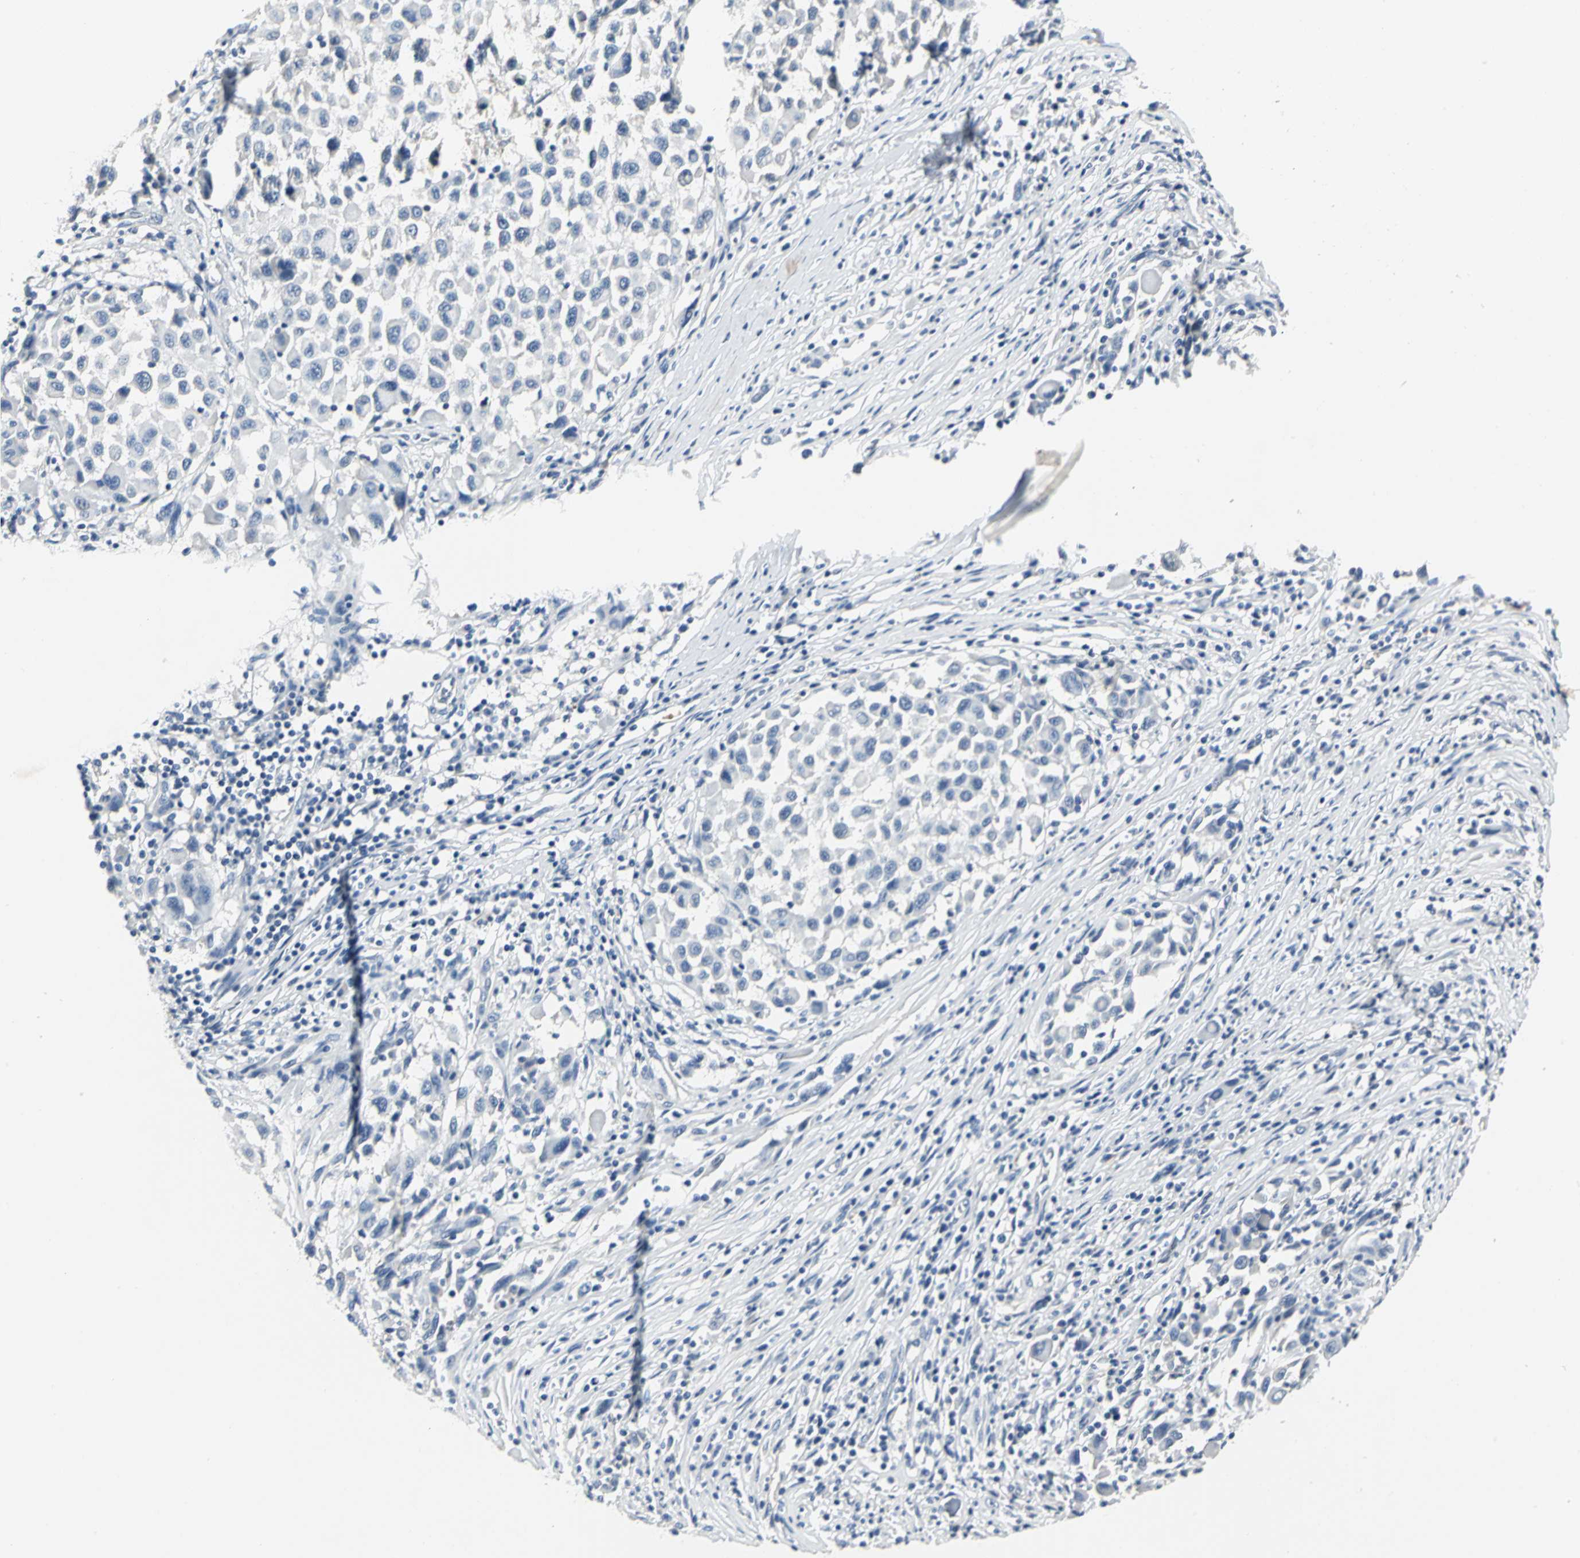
{"staining": {"intensity": "negative", "quantity": "none", "location": "none"}, "tissue": "melanoma", "cell_type": "Tumor cells", "image_type": "cancer", "snomed": [{"axis": "morphology", "description": "Malignant melanoma, Metastatic site"}, {"axis": "topography", "description": "Lymph node"}], "caption": "This is a photomicrograph of immunohistochemistry staining of melanoma, which shows no positivity in tumor cells.", "gene": "RIPOR1", "patient": {"sex": "male", "age": 61}}